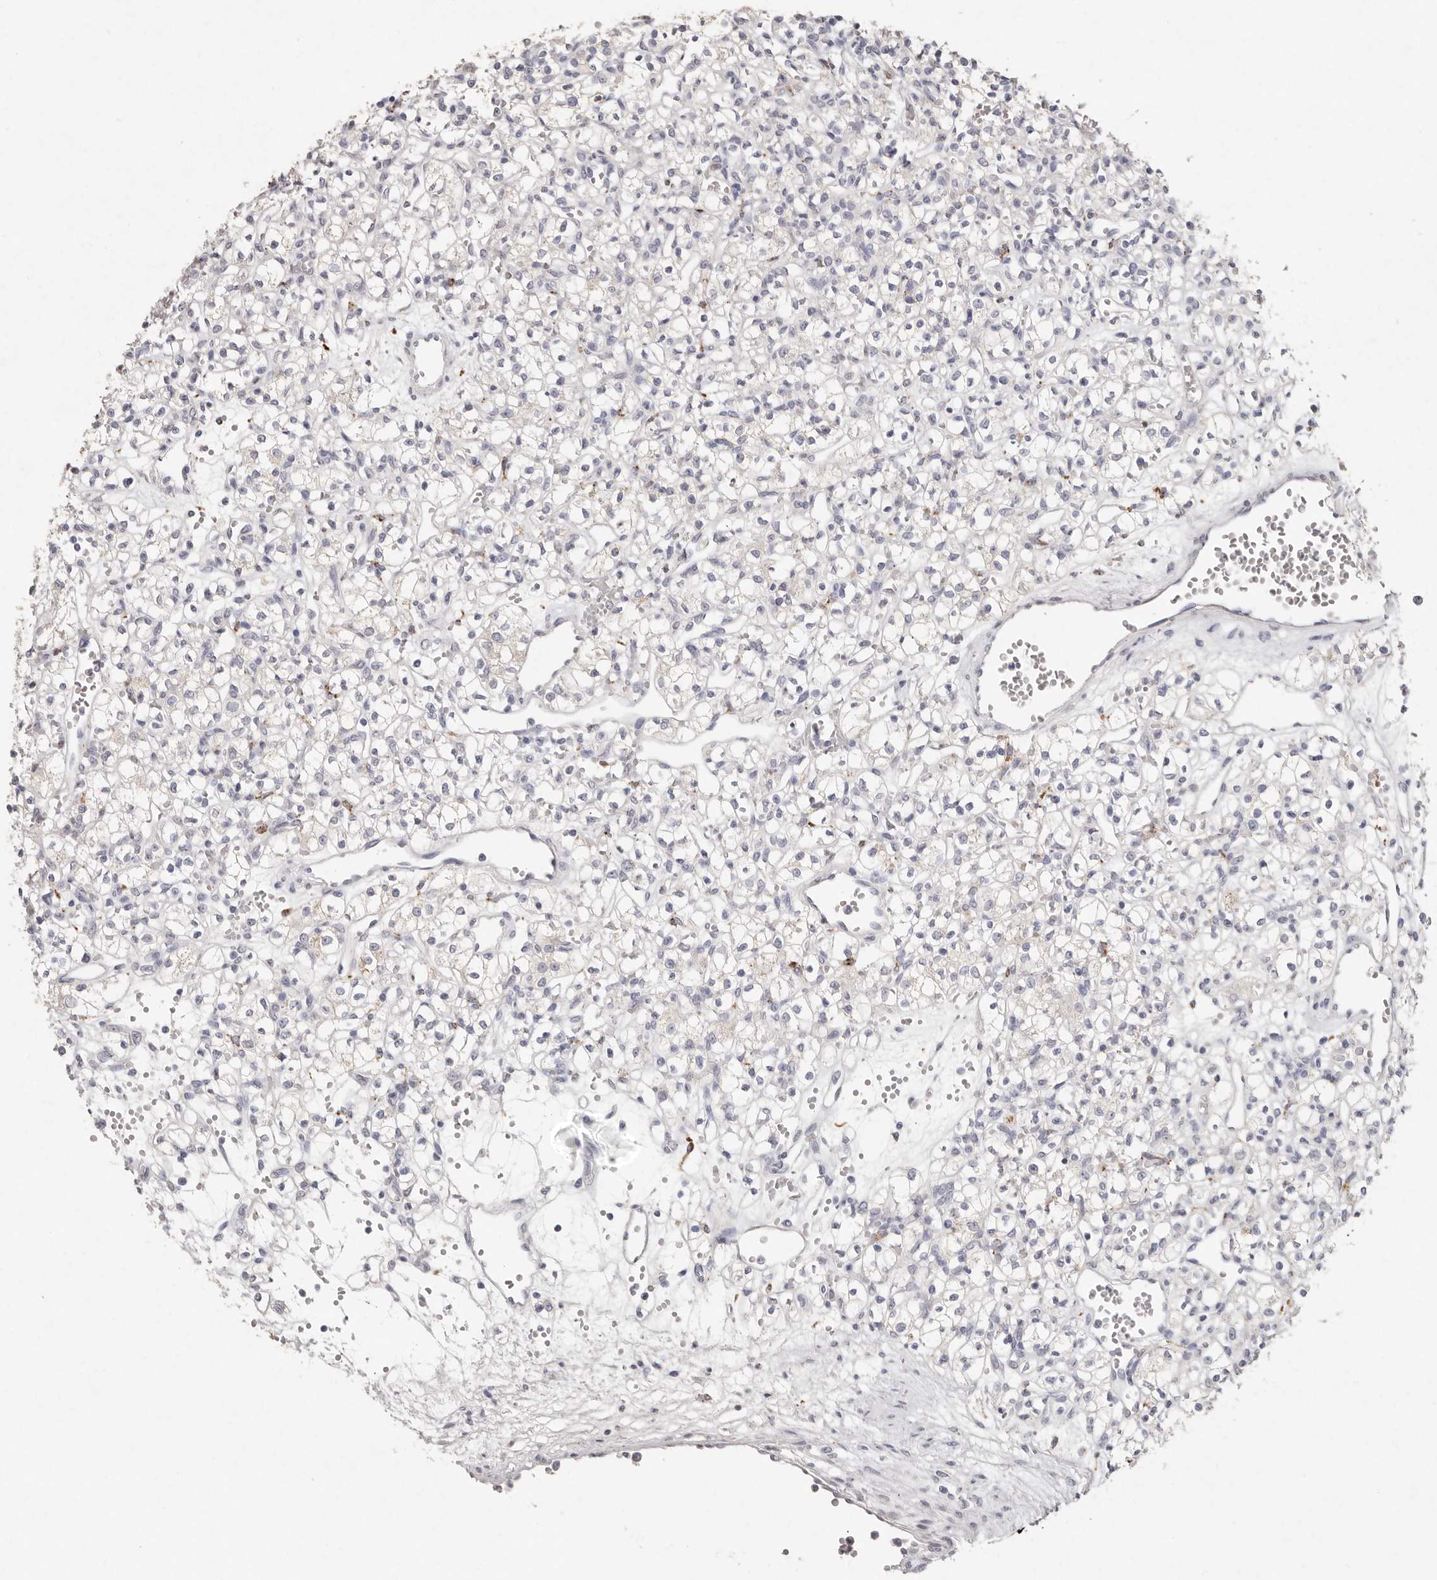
{"staining": {"intensity": "negative", "quantity": "none", "location": "none"}, "tissue": "renal cancer", "cell_type": "Tumor cells", "image_type": "cancer", "snomed": [{"axis": "morphology", "description": "Adenocarcinoma, NOS"}, {"axis": "topography", "description": "Kidney"}], "caption": "High power microscopy image of an immunohistochemistry (IHC) histopathology image of renal cancer, revealing no significant staining in tumor cells.", "gene": "FAM185A", "patient": {"sex": "female", "age": 59}}